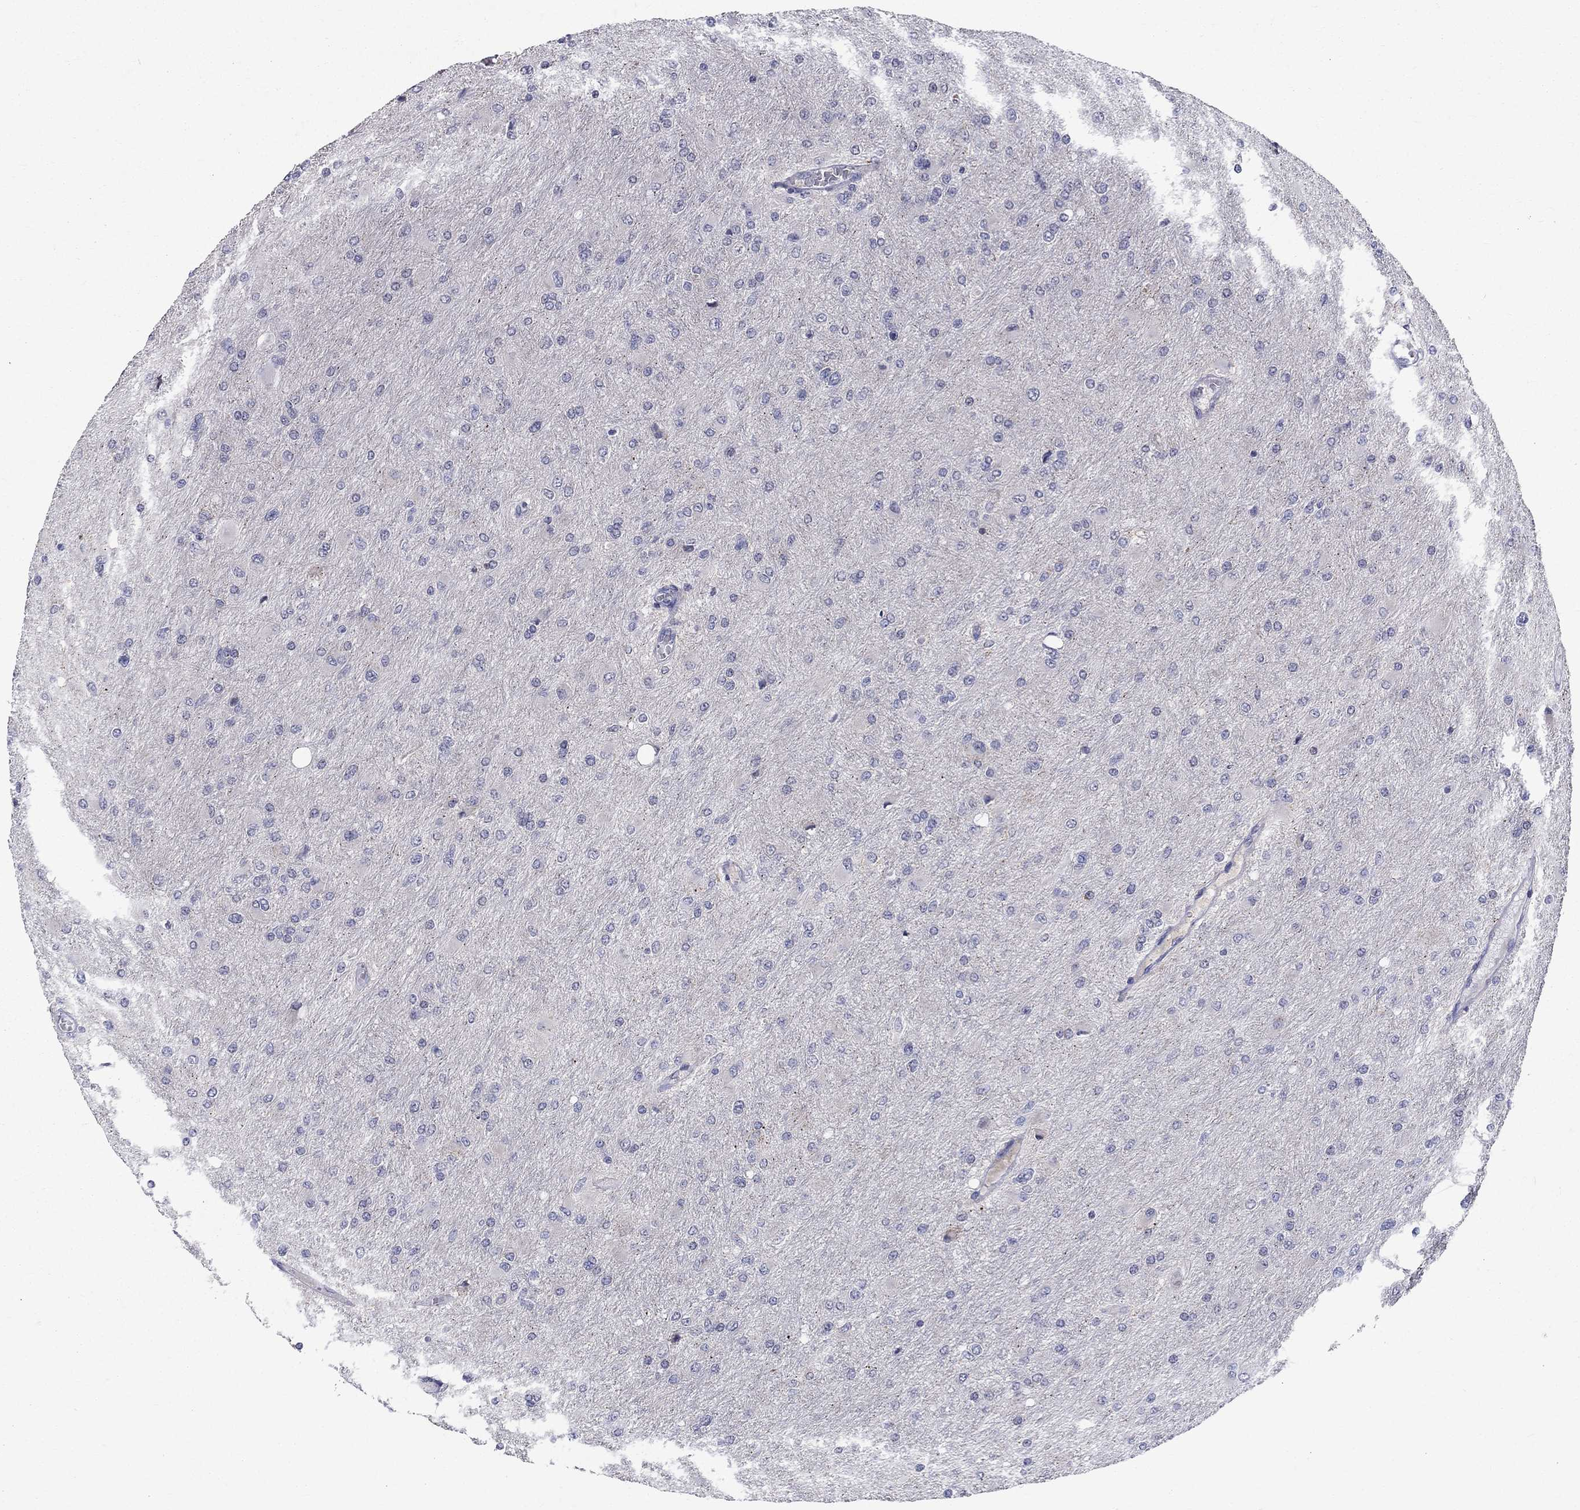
{"staining": {"intensity": "negative", "quantity": "none", "location": "none"}, "tissue": "glioma", "cell_type": "Tumor cells", "image_type": "cancer", "snomed": [{"axis": "morphology", "description": "Glioma, malignant, High grade"}, {"axis": "topography", "description": "Cerebral cortex"}], "caption": "The photomicrograph displays no significant positivity in tumor cells of malignant glioma (high-grade). (Brightfield microscopy of DAB IHC at high magnification).", "gene": "SLC4A10", "patient": {"sex": "female", "age": 36}}